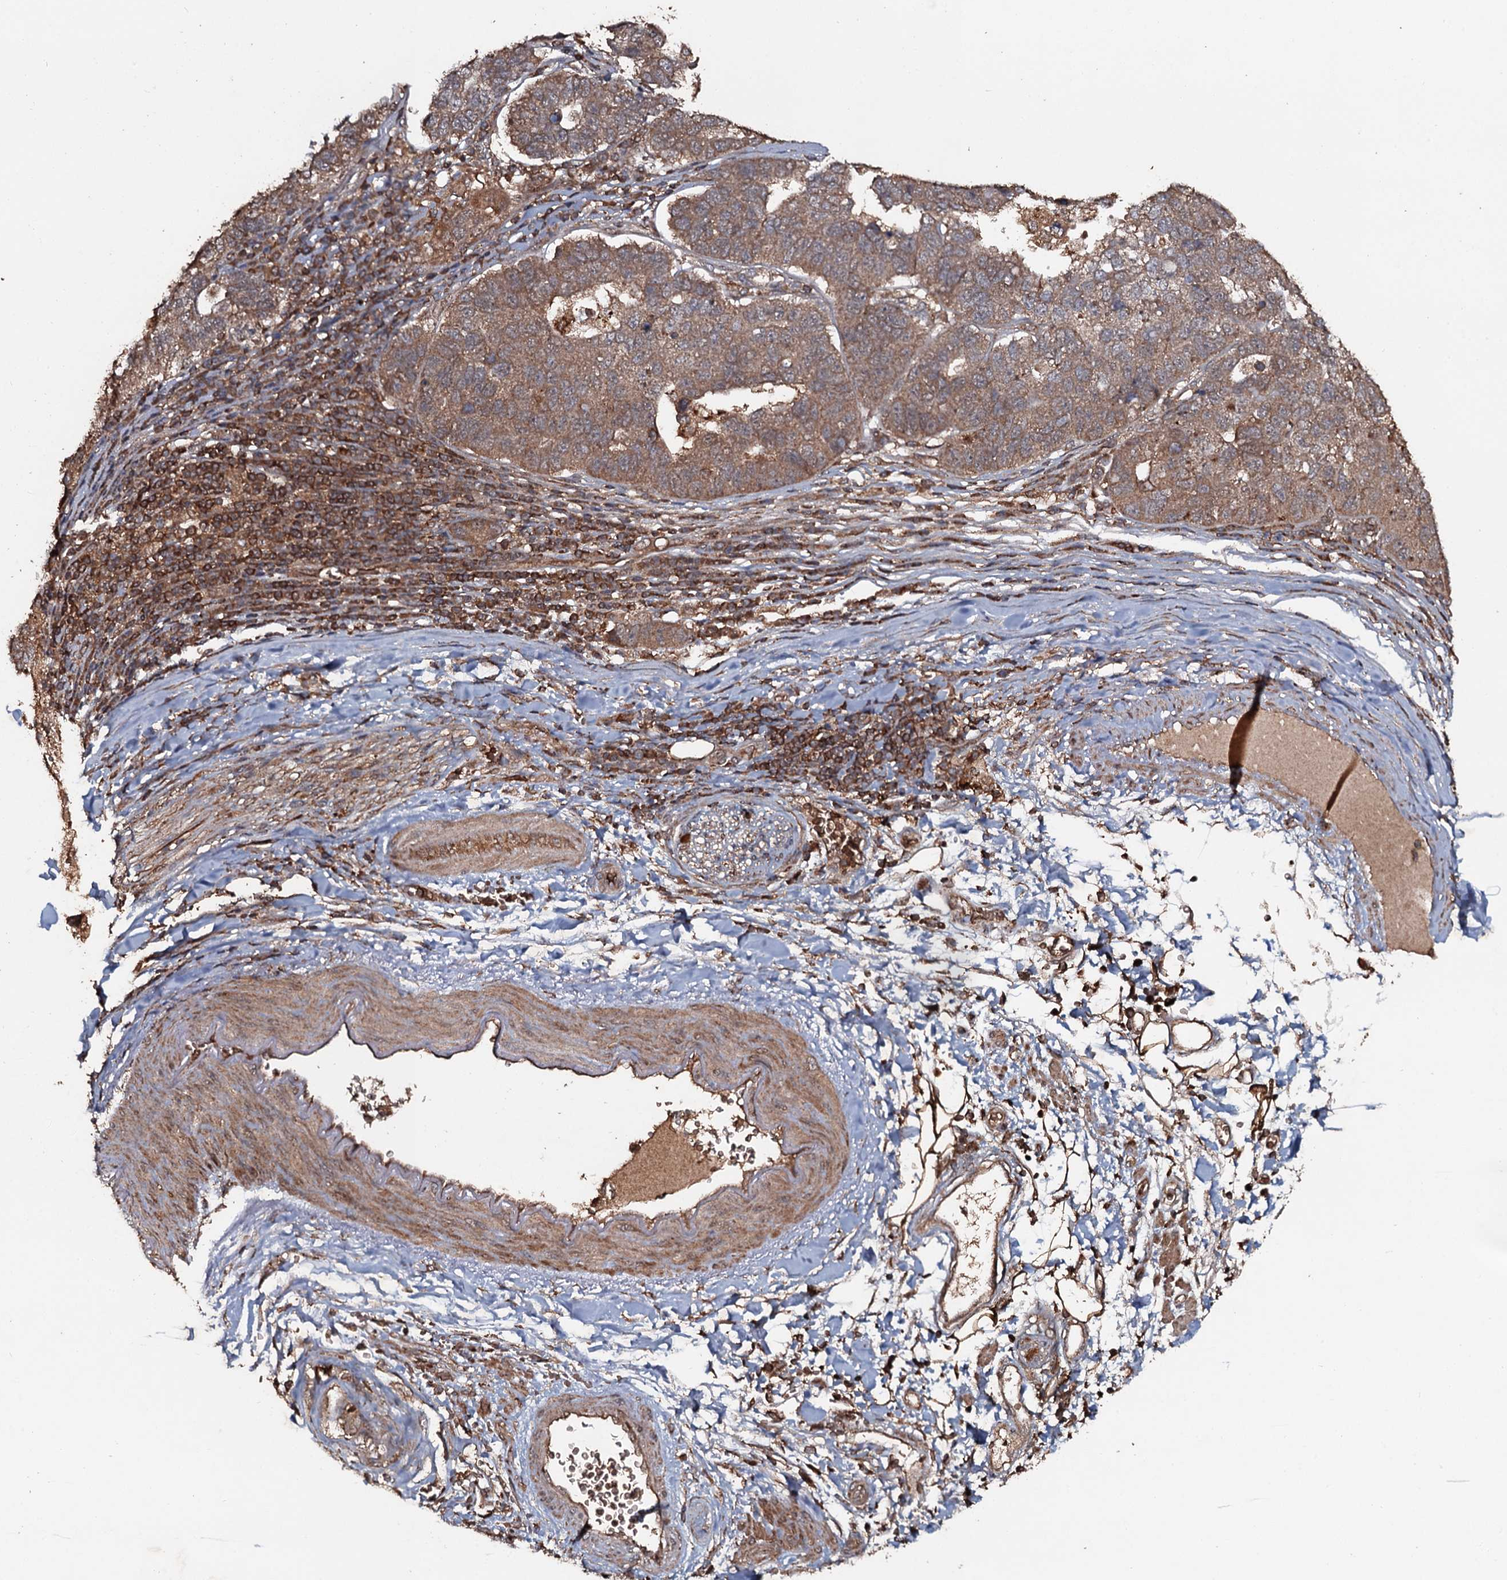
{"staining": {"intensity": "moderate", "quantity": ">75%", "location": "cytoplasmic/membranous"}, "tissue": "pancreatic cancer", "cell_type": "Tumor cells", "image_type": "cancer", "snomed": [{"axis": "morphology", "description": "Adenocarcinoma, NOS"}, {"axis": "topography", "description": "Pancreas"}], "caption": "DAB immunohistochemical staining of adenocarcinoma (pancreatic) shows moderate cytoplasmic/membranous protein staining in about >75% of tumor cells.", "gene": "ADGRG3", "patient": {"sex": "female", "age": 61}}